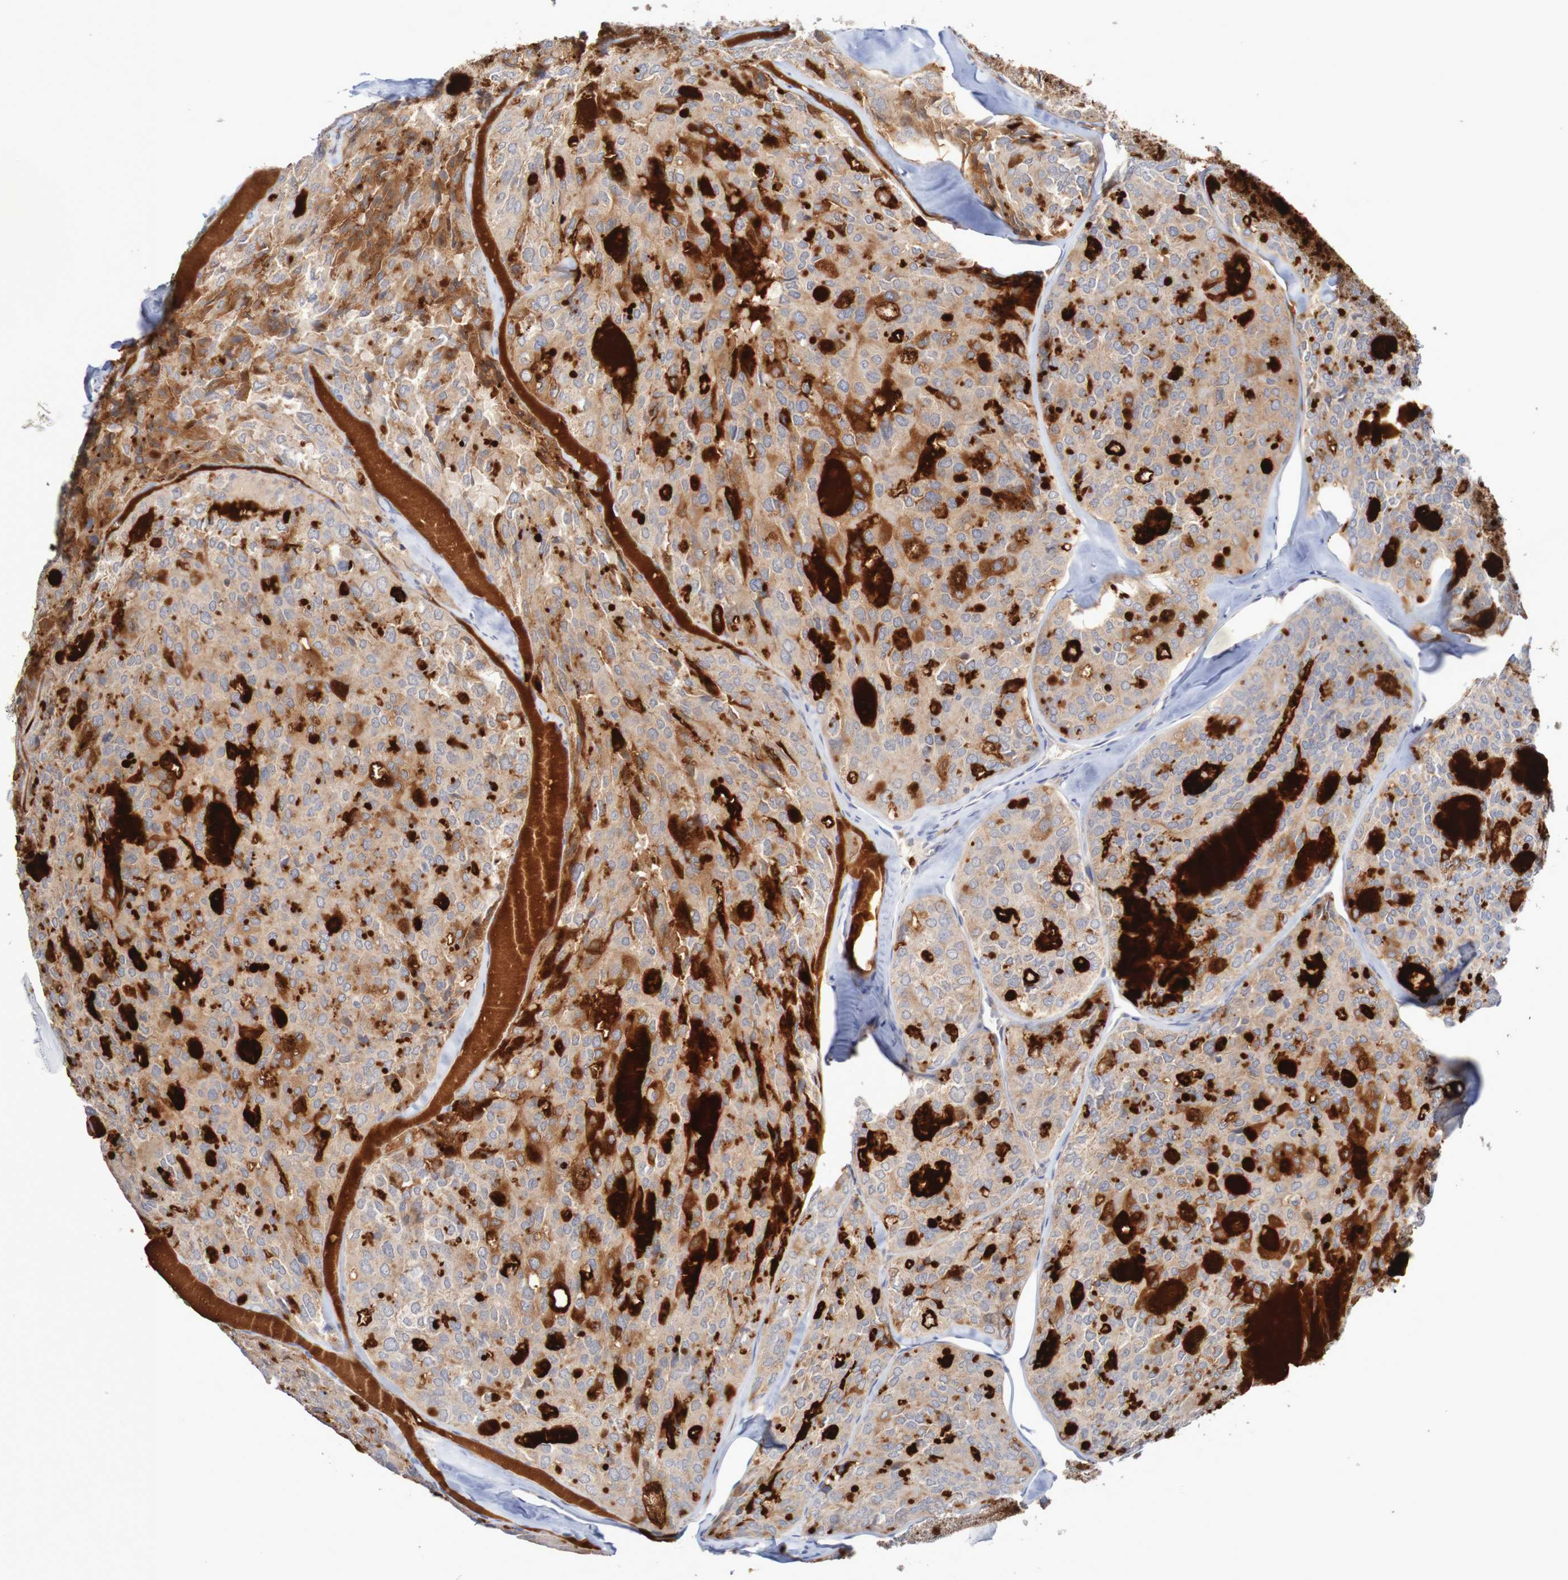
{"staining": {"intensity": "weak", "quantity": ">75%", "location": "cytoplasmic/membranous"}, "tissue": "thyroid cancer", "cell_type": "Tumor cells", "image_type": "cancer", "snomed": [{"axis": "morphology", "description": "Follicular adenoma carcinoma, NOS"}, {"axis": "topography", "description": "Thyroid gland"}], "caption": "Weak cytoplasmic/membranous staining is appreciated in approximately >75% of tumor cells in thyroid follicular adenoma carcinoma.", "gene": "PARP4", "patient": {"sex": "male", "age": 75}}